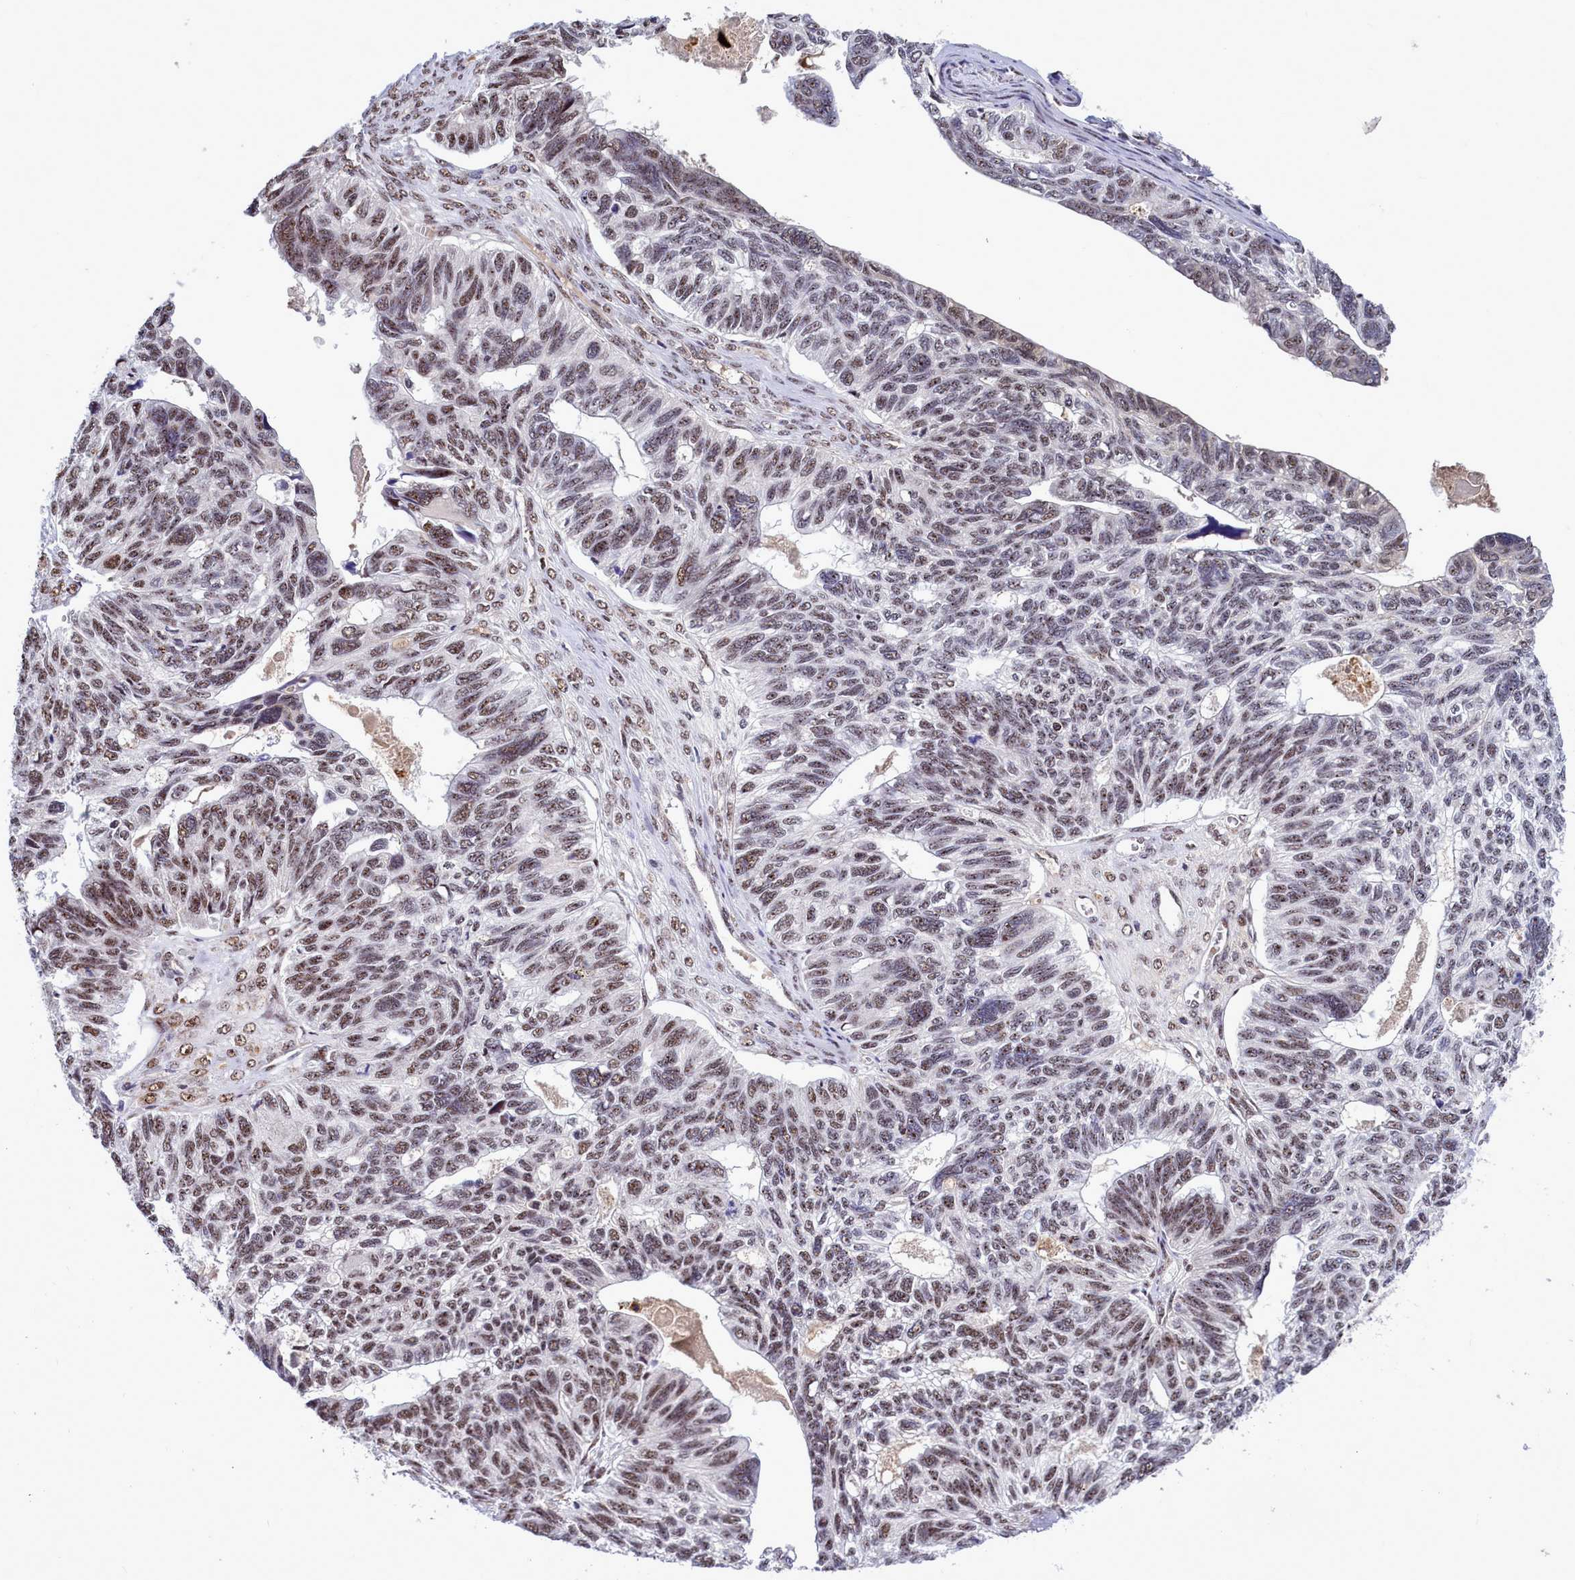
{"staining": {"intensity": "moderate", "quantity": ">75%", "location": "nuclear"}, "tissue": "ovarian cancer", "cell_type": "Tumor cells", "image_type": "cancer", "snomed": [{"axis": "morphology", "description": "Cystadenocarcinoma, serous, NOS"}, {"axis": "topography", "description": "Ovary"}], "caption": "About >75% of tumor cells in human ovarian cancer (serous cystadenocarcinoma) show moderate nuclear protein positivity as visualized by brown immunohistochemical staining.", "gene": "POM121L2", "patient": {"sex": "female", "age": 79}}